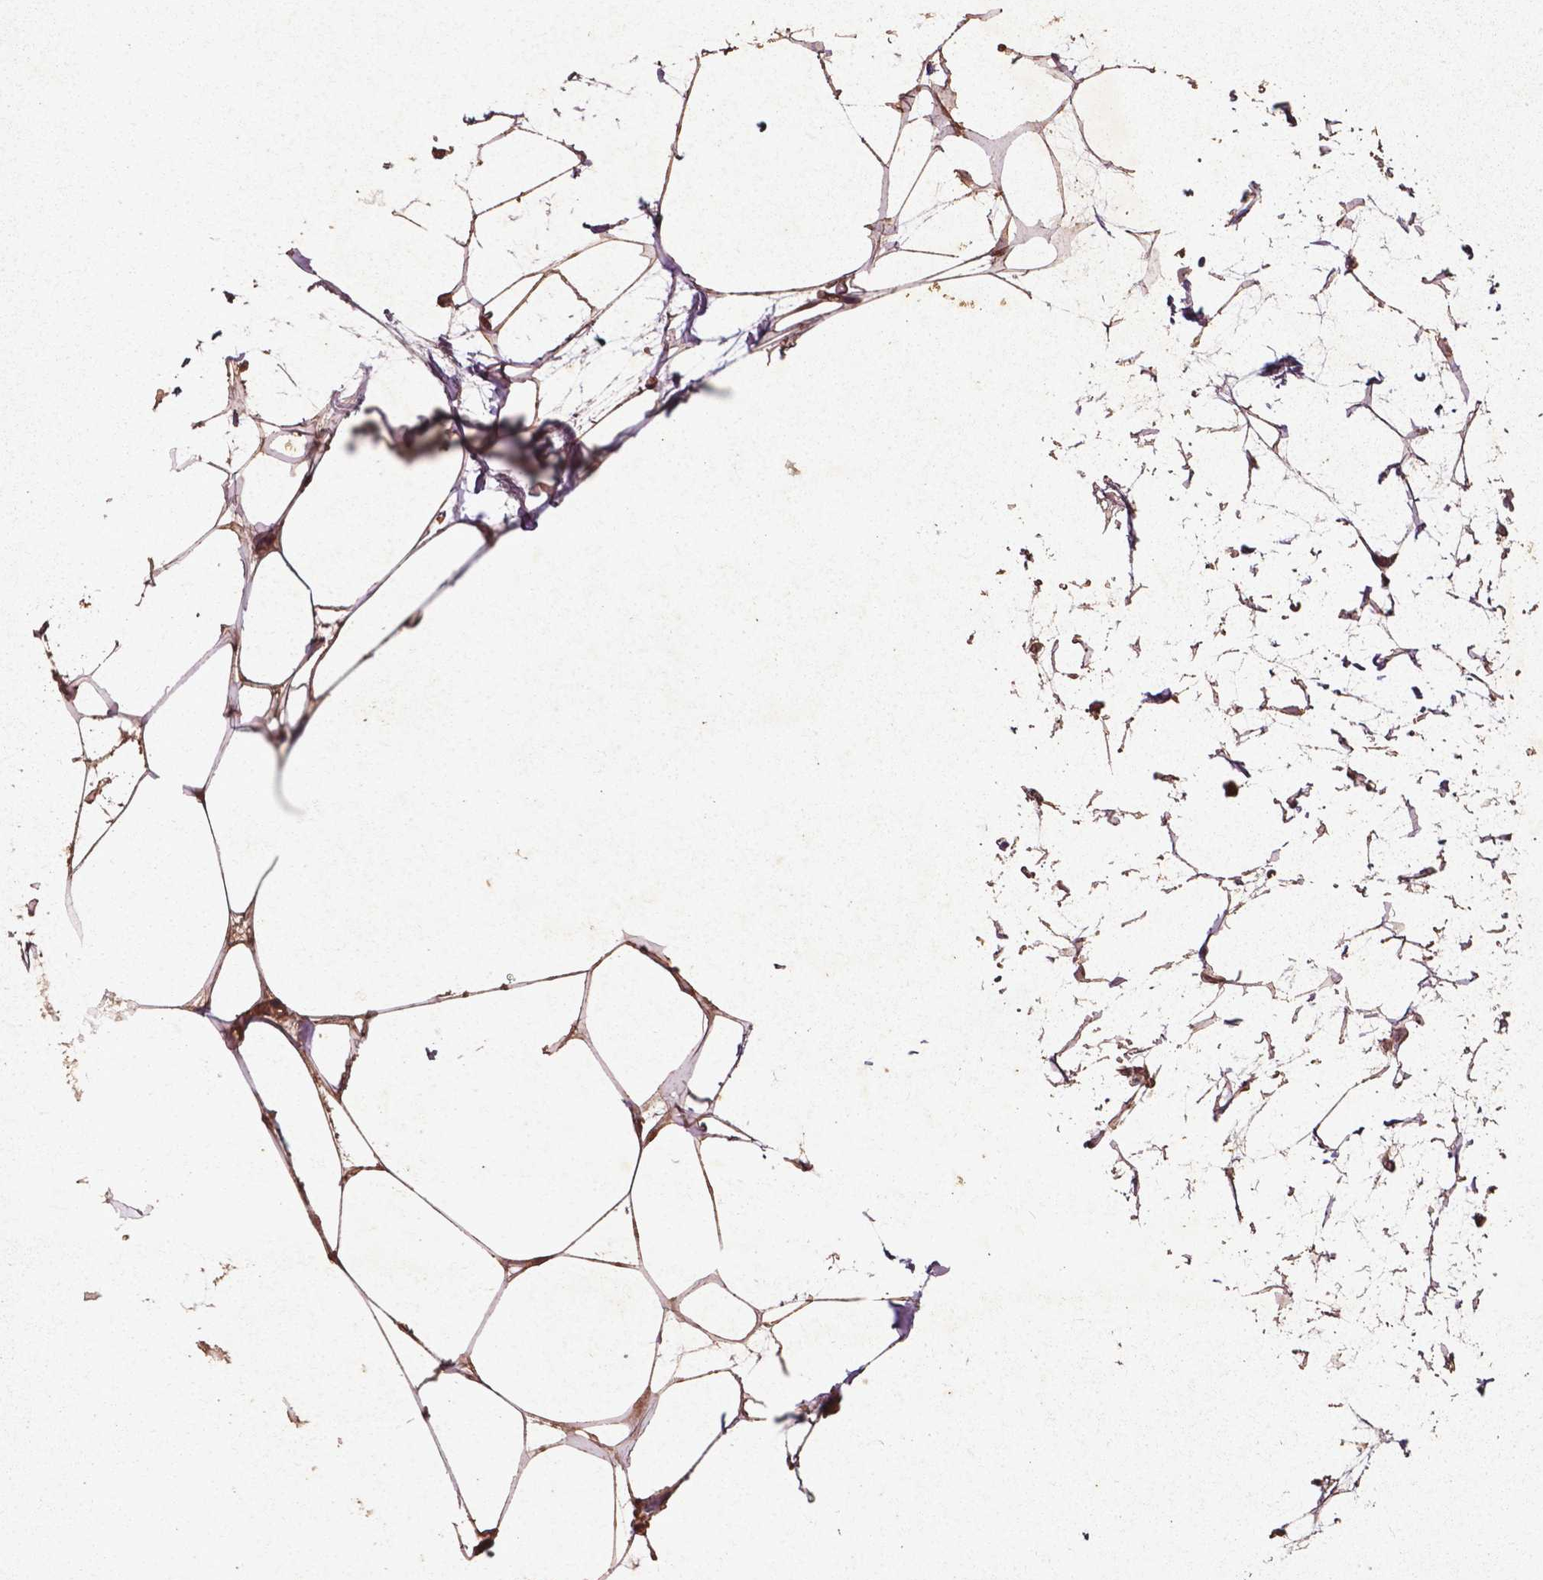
{"staining": {"intensity": "moderate", "quantity": ">75%", "location": "cytoplasmic/membranous,nuclear"}, "tissue": "breast", "cell_type": "Adipocytes", "image_type": "normal", "snomed": [{"axis": "morphology", "description": "Normal tissue, NOS"}, {"axis": "topography", "description": "Breast"}], "caption": "This is a micrograph of immunohistochemistry staining of unremarkable breast, which shows moderate staining in the cytoplasmic/membranous,nuclear of adipocytes.", "gene": "COQ2", "patient": {"sex": "female", "age": 45}}